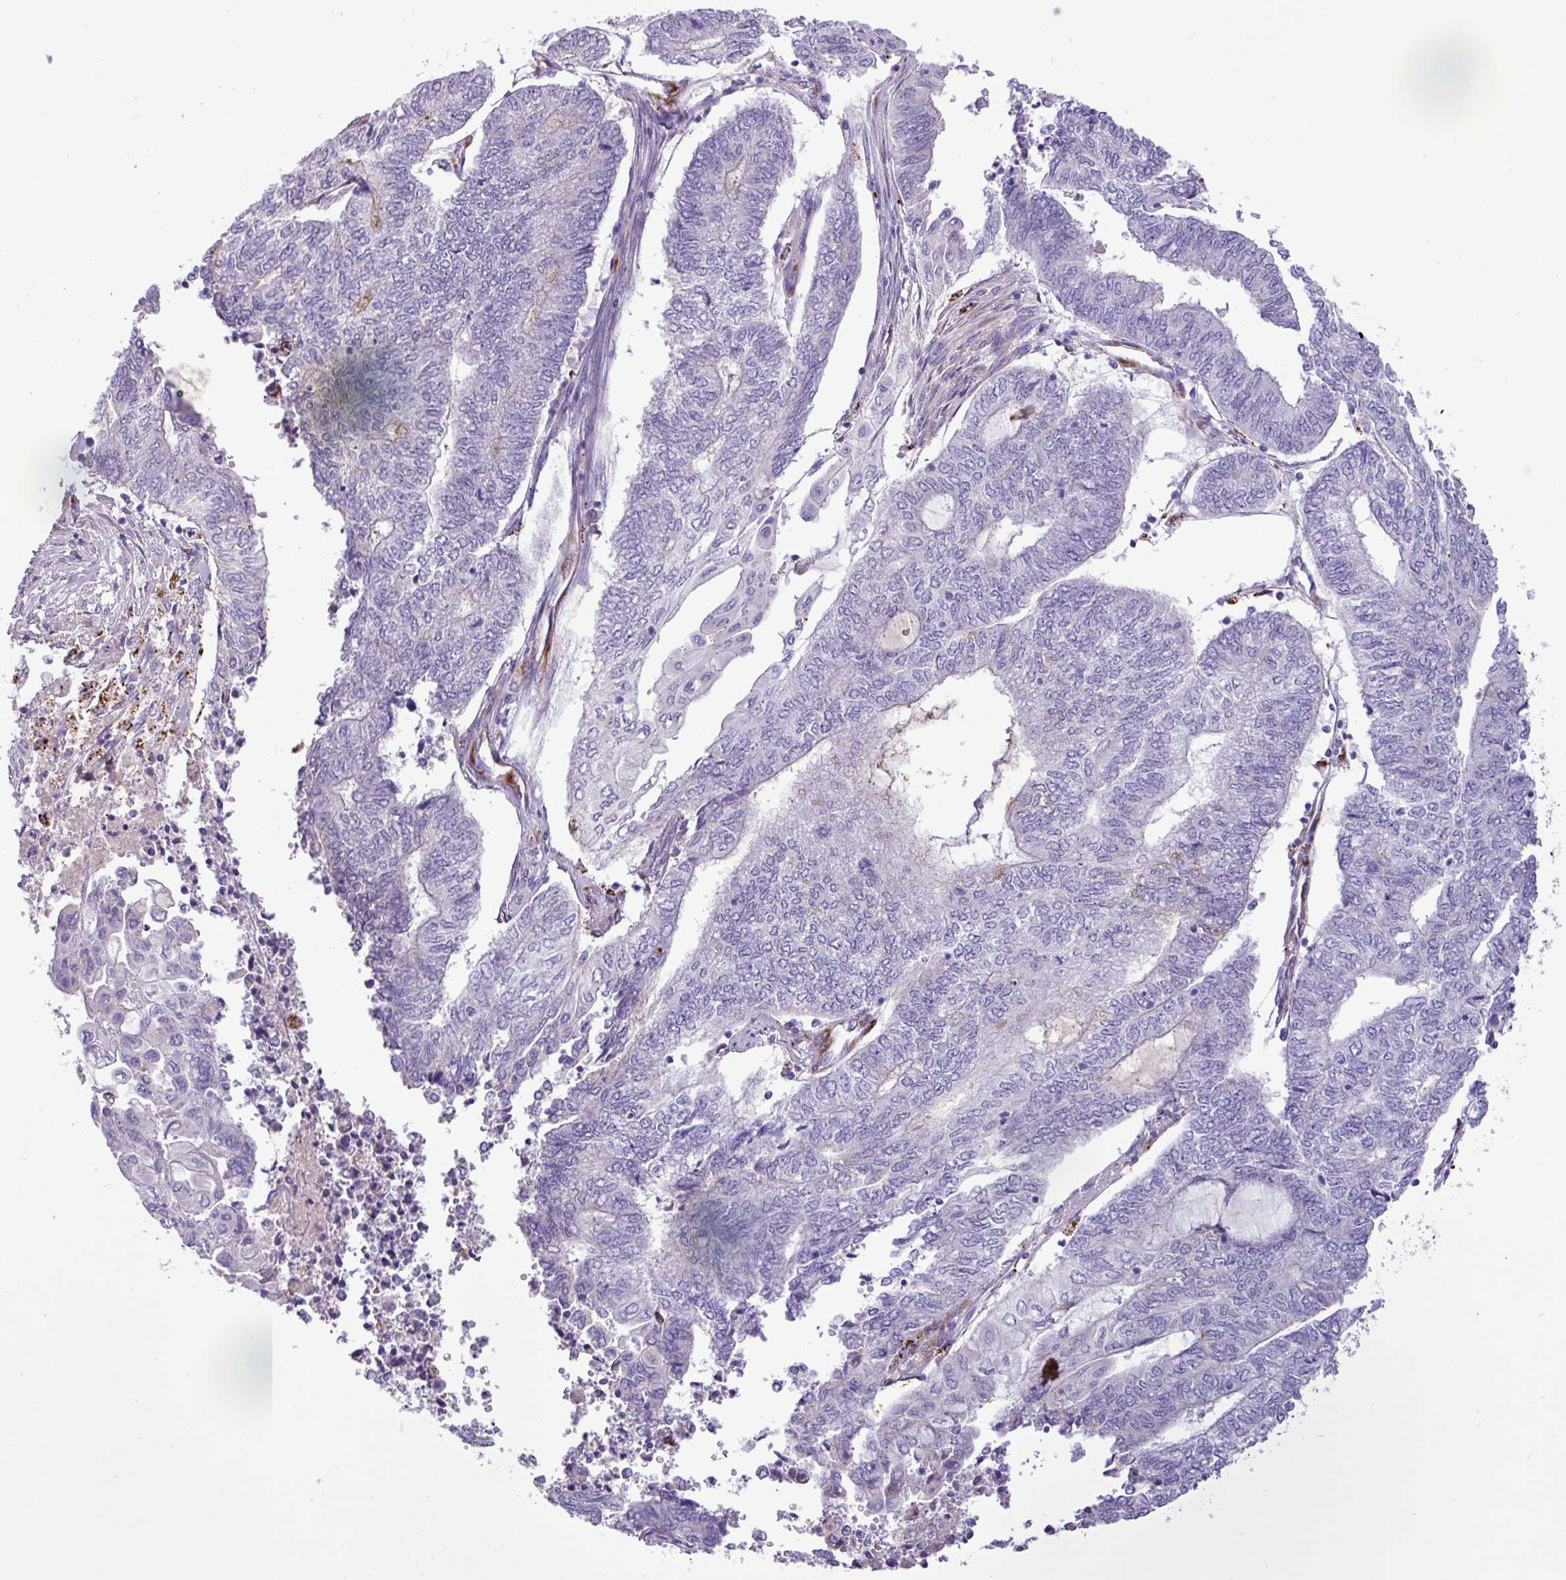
{"staining": {"intensity": "negative", "quantity": "none", "location": "none"}, "tissue": "endometrial cancer", "cell_type": "Tumor cells", "image_type": "cancer", "snomed": [{"axis": "morphology", "description": "Adenocarcinoma, NOS"}, {"axis": "topography", "description": "Uterus"}, {"axis": "topography", "description": "Endometrium"}], "caption": "Immunohistochemical staining of human endometrial cancer exhibits no significant staining in tumor cells. The staining is performed using DAB (3,3'-diaminobenzidine) brown chromogen with nuclei counter-stained in using hematoxylin.", "gene": "CD248", "patient": {"sex": "female", "age": 70}}